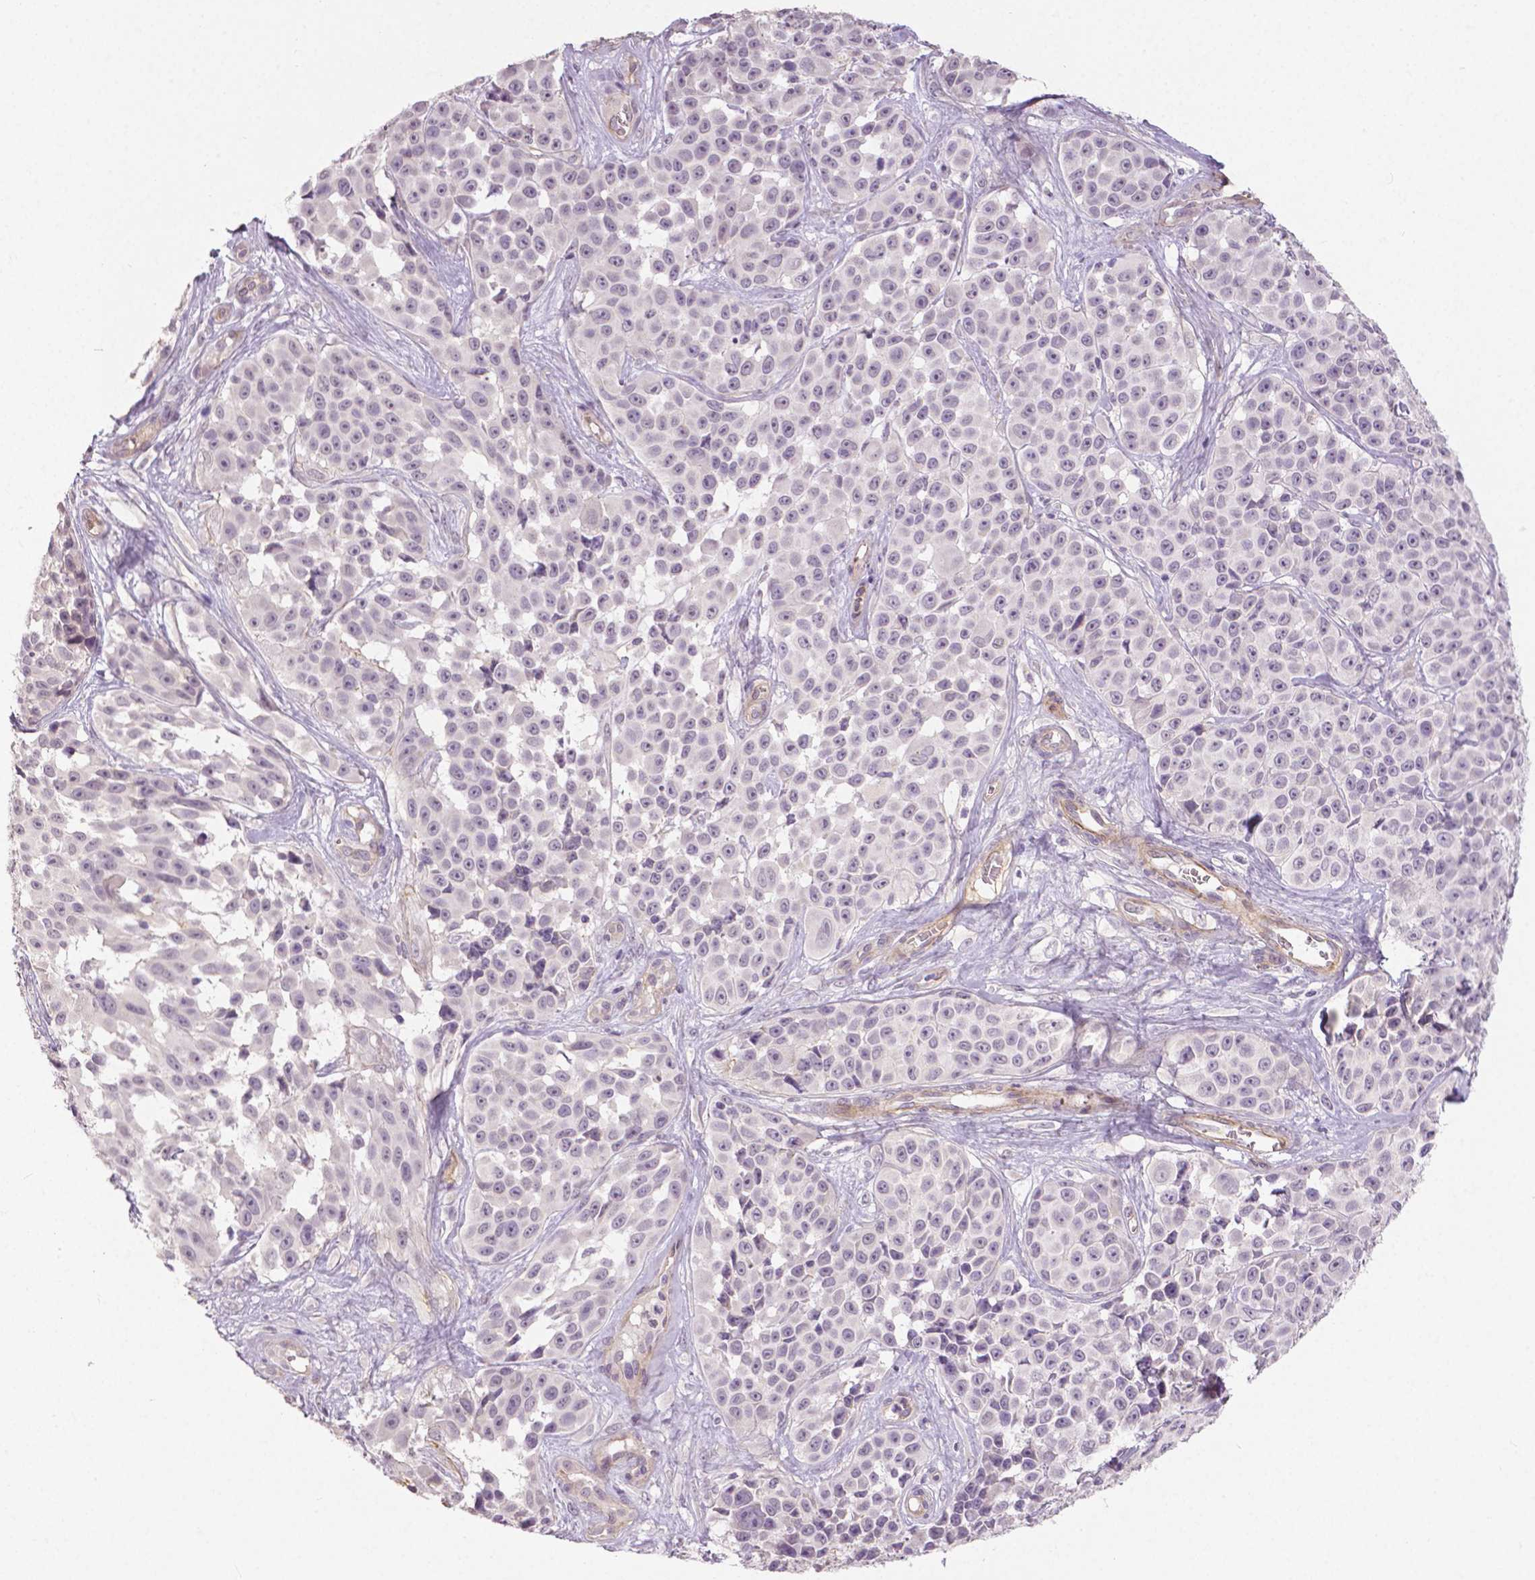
{"staining": {"intensity": "negative", "quantity": "none", "location": "none"}, "tissue": "melanoma", "cell_type": "Tumor cells", "image_type": "cancer", "snomed": [{"axis": "morphology", "description": "Malignant melanoma, NOS"}, {"axis": "topography", "description": "Skin"}], "caption": "Tumor cells show no significant staining in malignant melanoma.", "gene": "FLT1", "patient": {"sex": "female", "age": 88}}